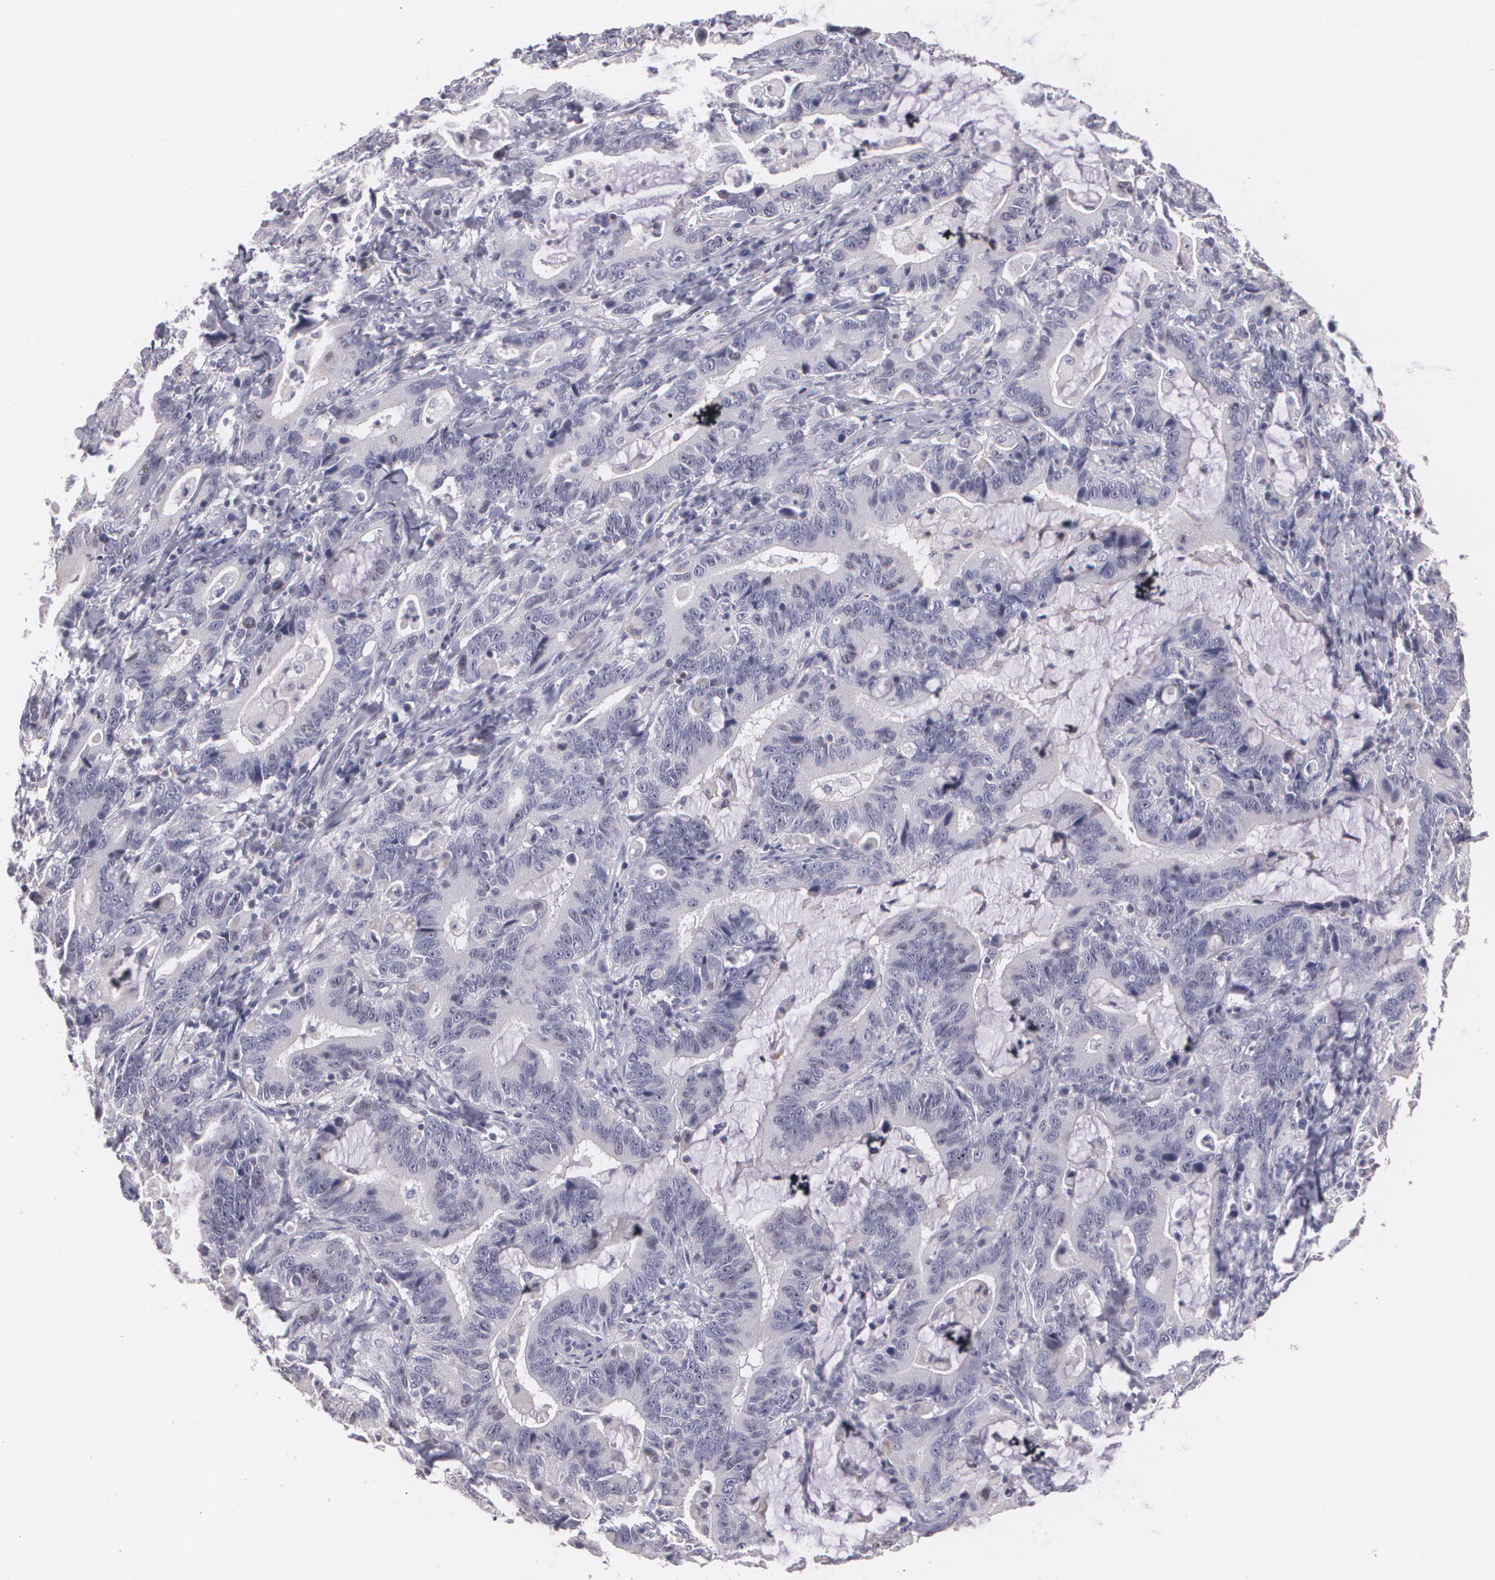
{"staining": {"intensity": "negative", "quantity": "none", "location": "none"}, "tissue": "stomach cancer", "cell_type": "Tumor cells", "image_type": "cancer", "snomed": [{"axis": "morphology", "description": "Adenocarcinoma, NOS"}, {"axis": "topography", "description": "Stomach, upper"}], "caption": "DAB (3,3'-diaminobenzidine) immunohistochemical staining of stomach adenocarcinoma exhibits no significant staining in tumor cells.", "gene": "ZBTB16", "patient": {"sex": "male", "age": 63}}